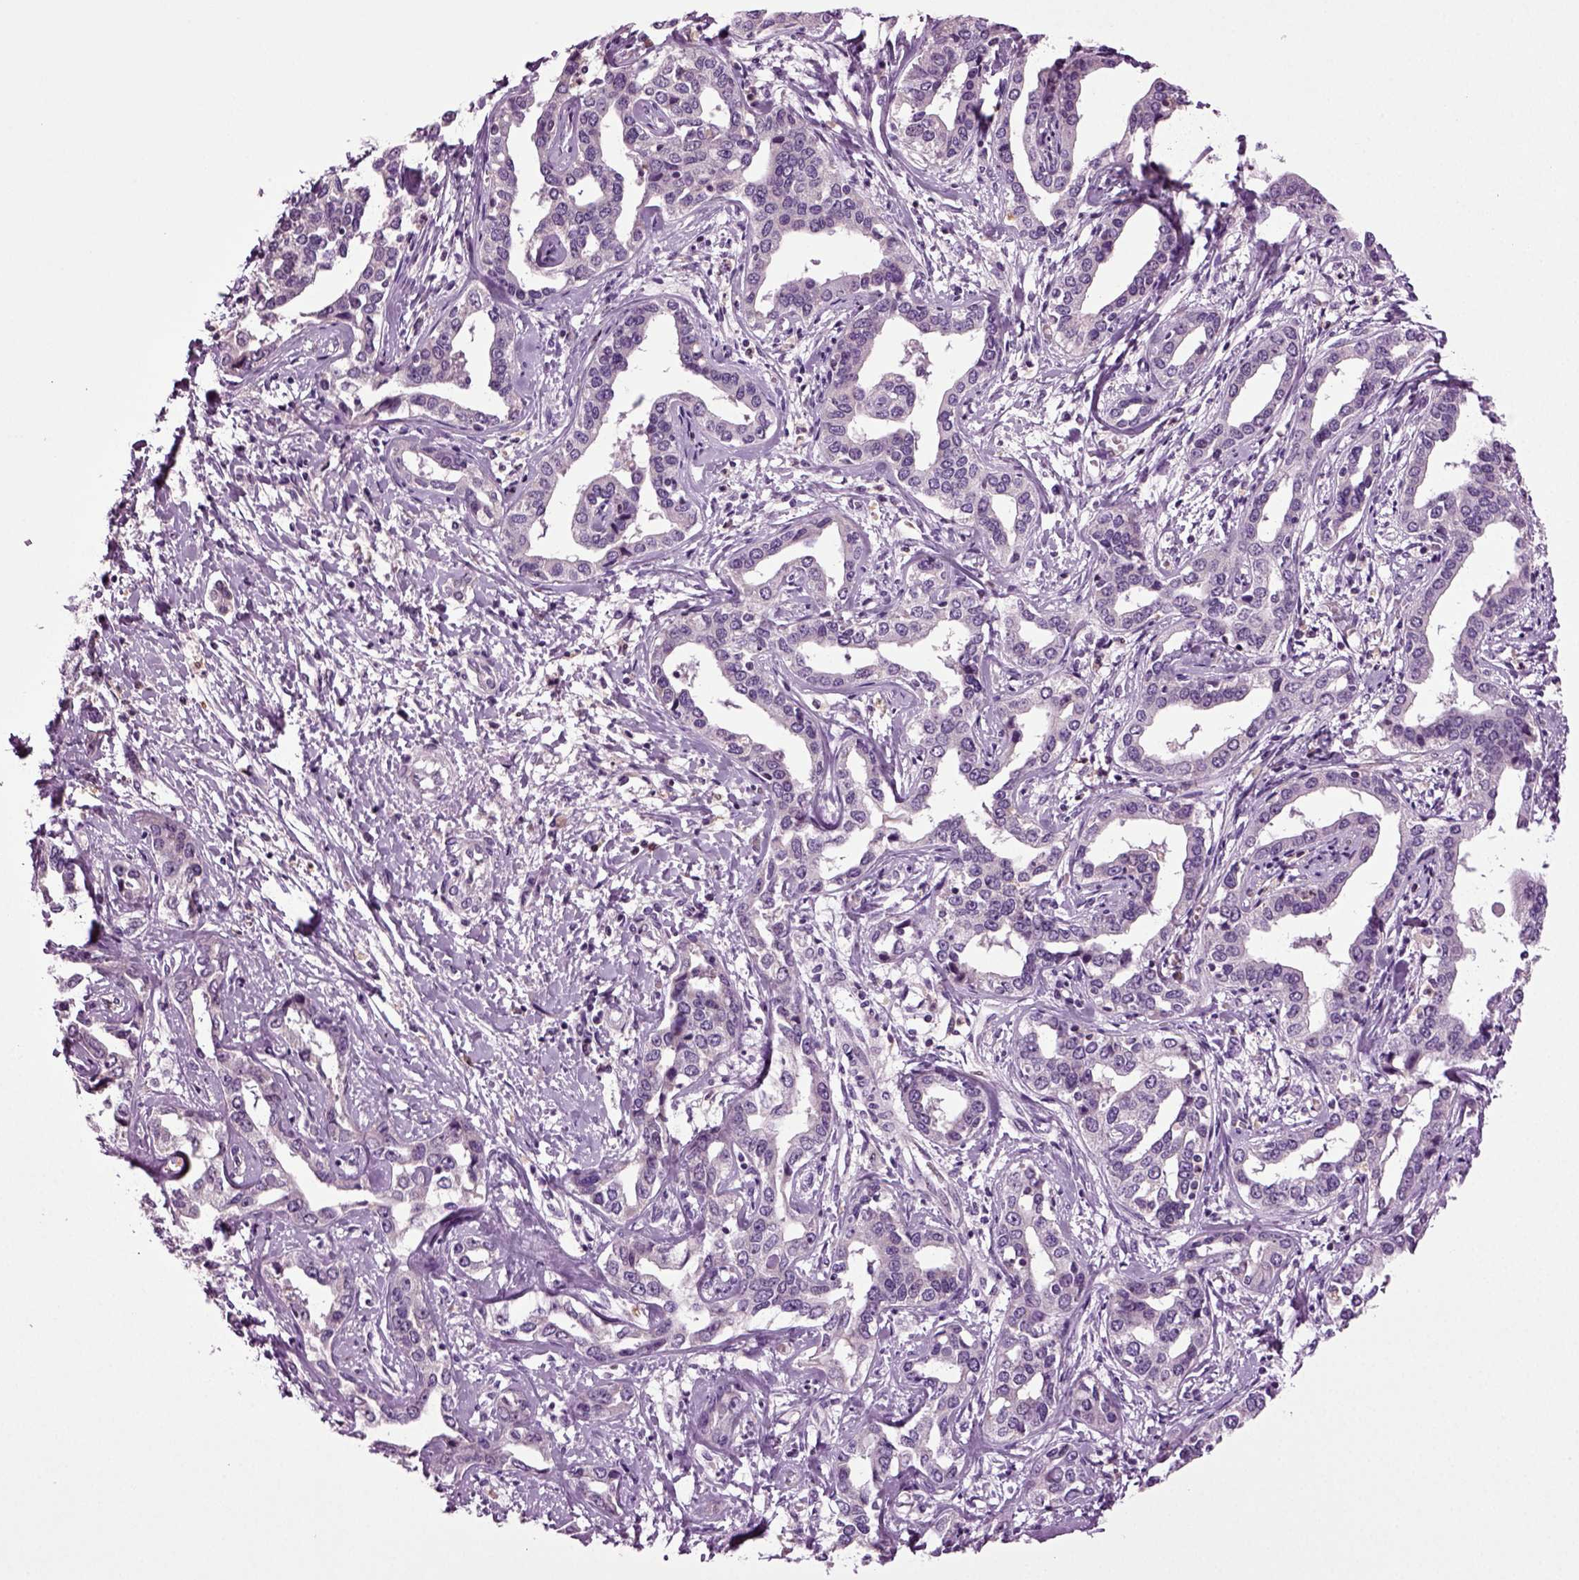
{"staining": {"intensity": "negative", "quantity": "none", "location": "none"}, "tissue": "liver cancer", "cell_type": "Tumor cells", "image_type": "cancer", "snomed": [{"axis": "morphology", "description": "Cholangiocarcinoma"}, {"axis": "topography", "description": "Liver"}], "caption": "The IHC image has no significant staining in tumor cells of liver cholangiocarcinoma tissue.", "gene": "FGF11", "patient": {"sex": "male", "age": 59}}